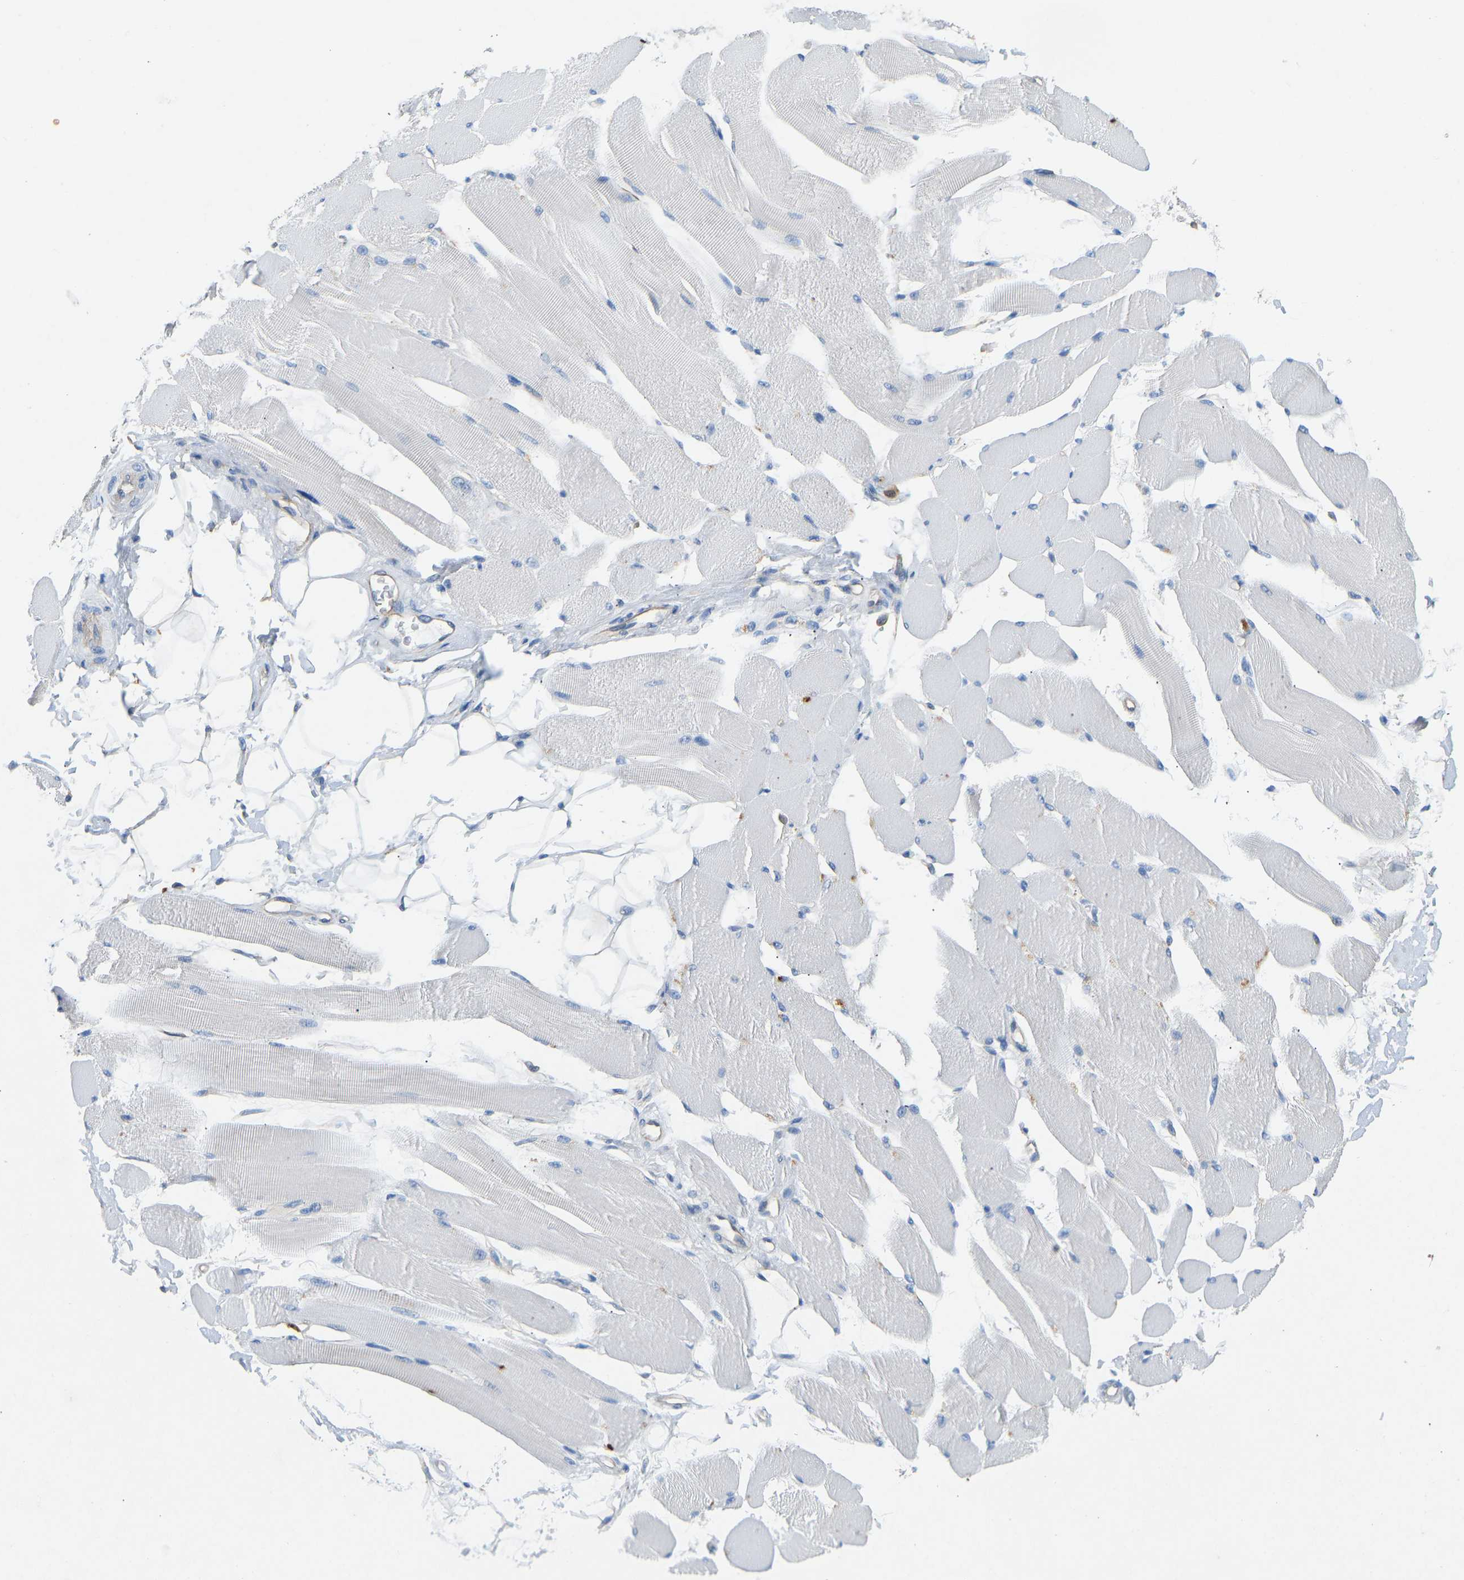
{"staining": {"intensity": "negative", "quantity": "none", "location": "none"}, "tissue": "skeletal muscle", "cell_type": "Myocytes", "image_type": "normal", "snomed": [{"axis": "morphology", "description": "Normal tissue, NOS"}, {"axis": "topography", "description": "Skeletal muscle"}, {"axis": "topography", "description": "Peripheral nerve tissue"}], "caption": "Protein analysis of benign skeletal muscle reveals no significant staining in myocytes. Brightfield microscopy of immunohistochemistry (IHC) stained with DAB (3,3'-diaminobenzidine) (brown) and hematoxylin (blue), captured at high magnification.", "gene": "TECTA", "patient": {"sex": "female", "age": 84}}